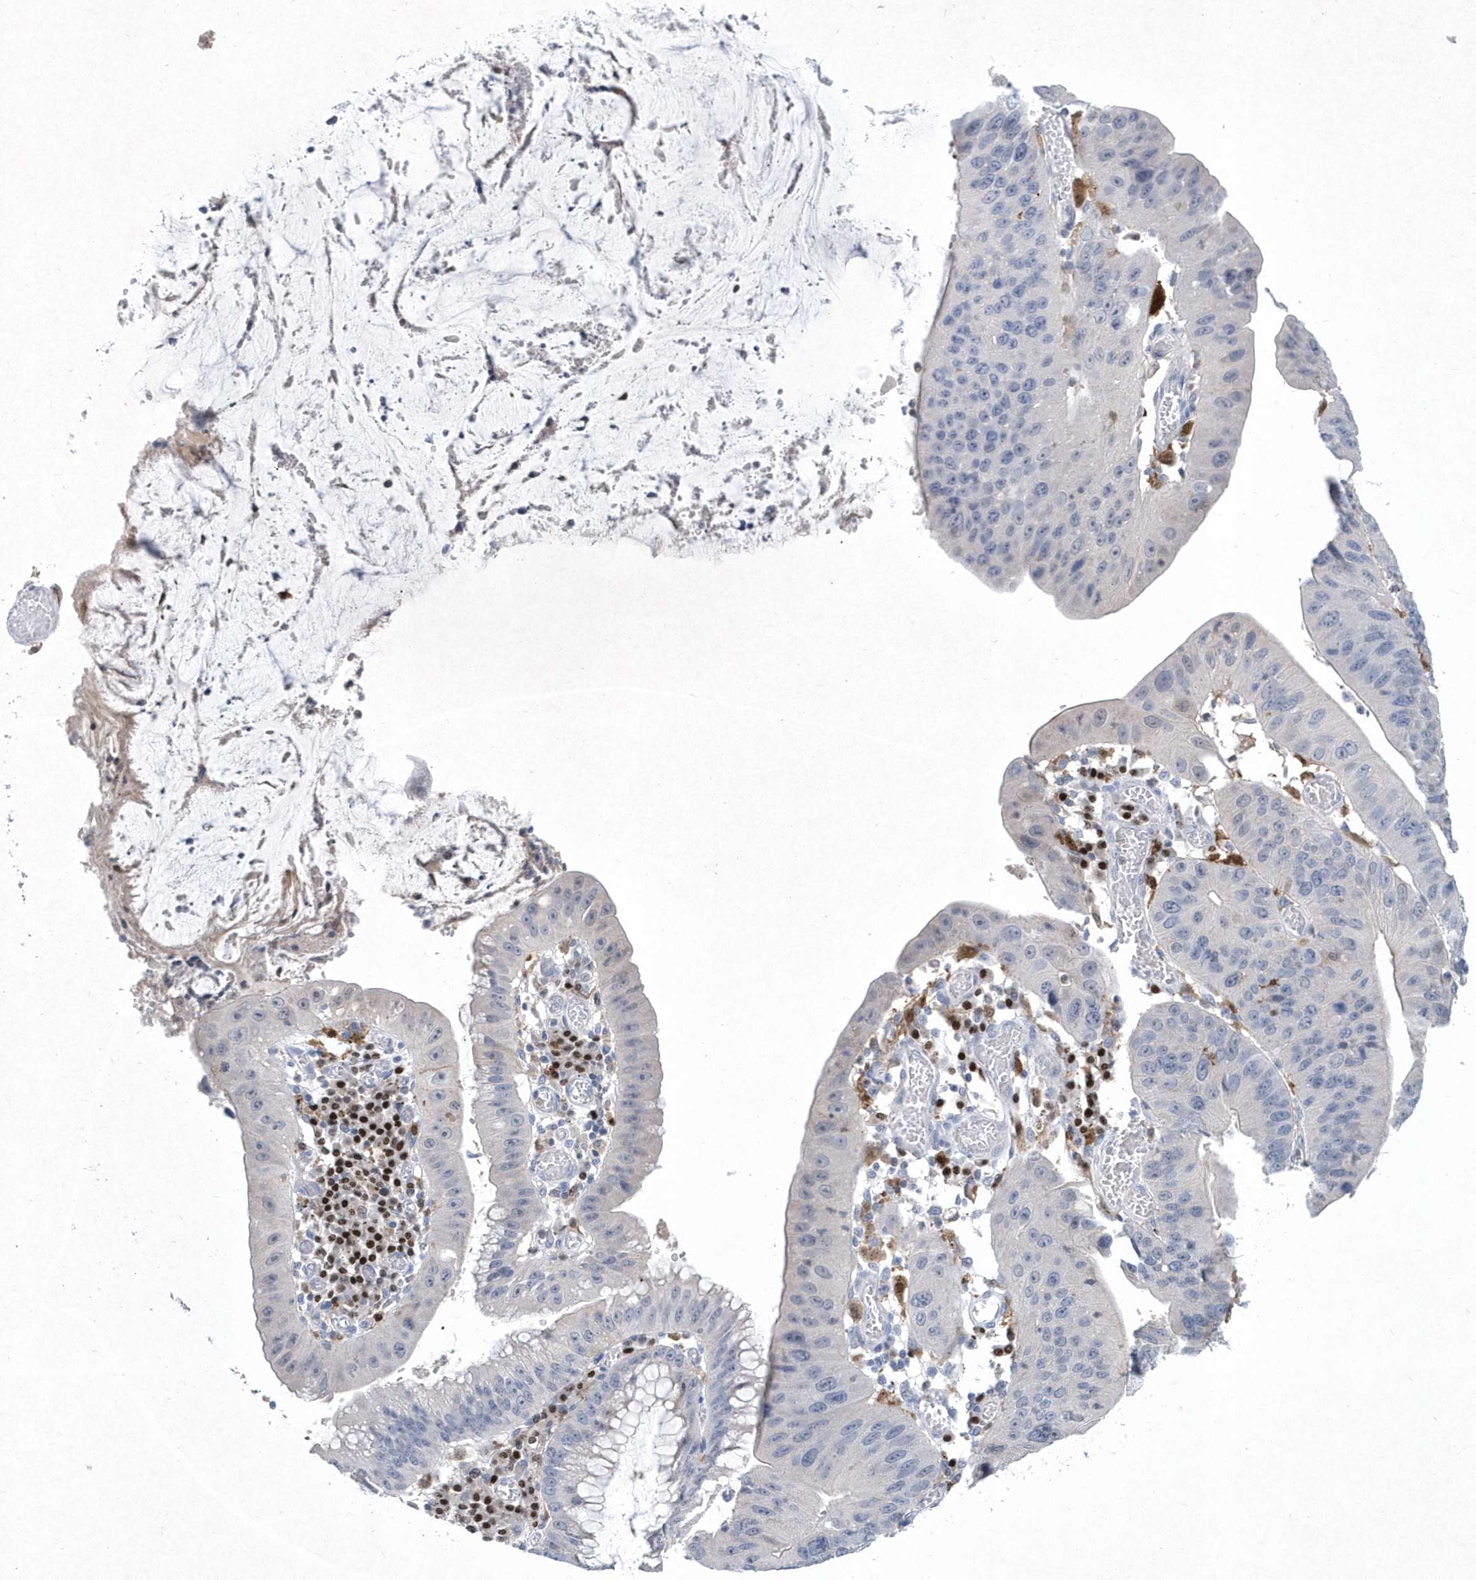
{"staining": {"intensity": "negative", "quantity": "none", "location": "none"}, "tissue": "stomach cancer", "cell_type": "Tumor cells", "image_type": "cancer", "snomed": [{"axis": "morphology", "description": "Adenocarcinoma, NOS"}, {"axis": "topography", "description": "Stomach"}], "caption": "Stomach cancer (adenocarcinoma) was stained to show a protein in brown. There is no significant expression in tumor cells.", "gene": "BHLHA15", "patient": {"sex": "male", "age": 59}}